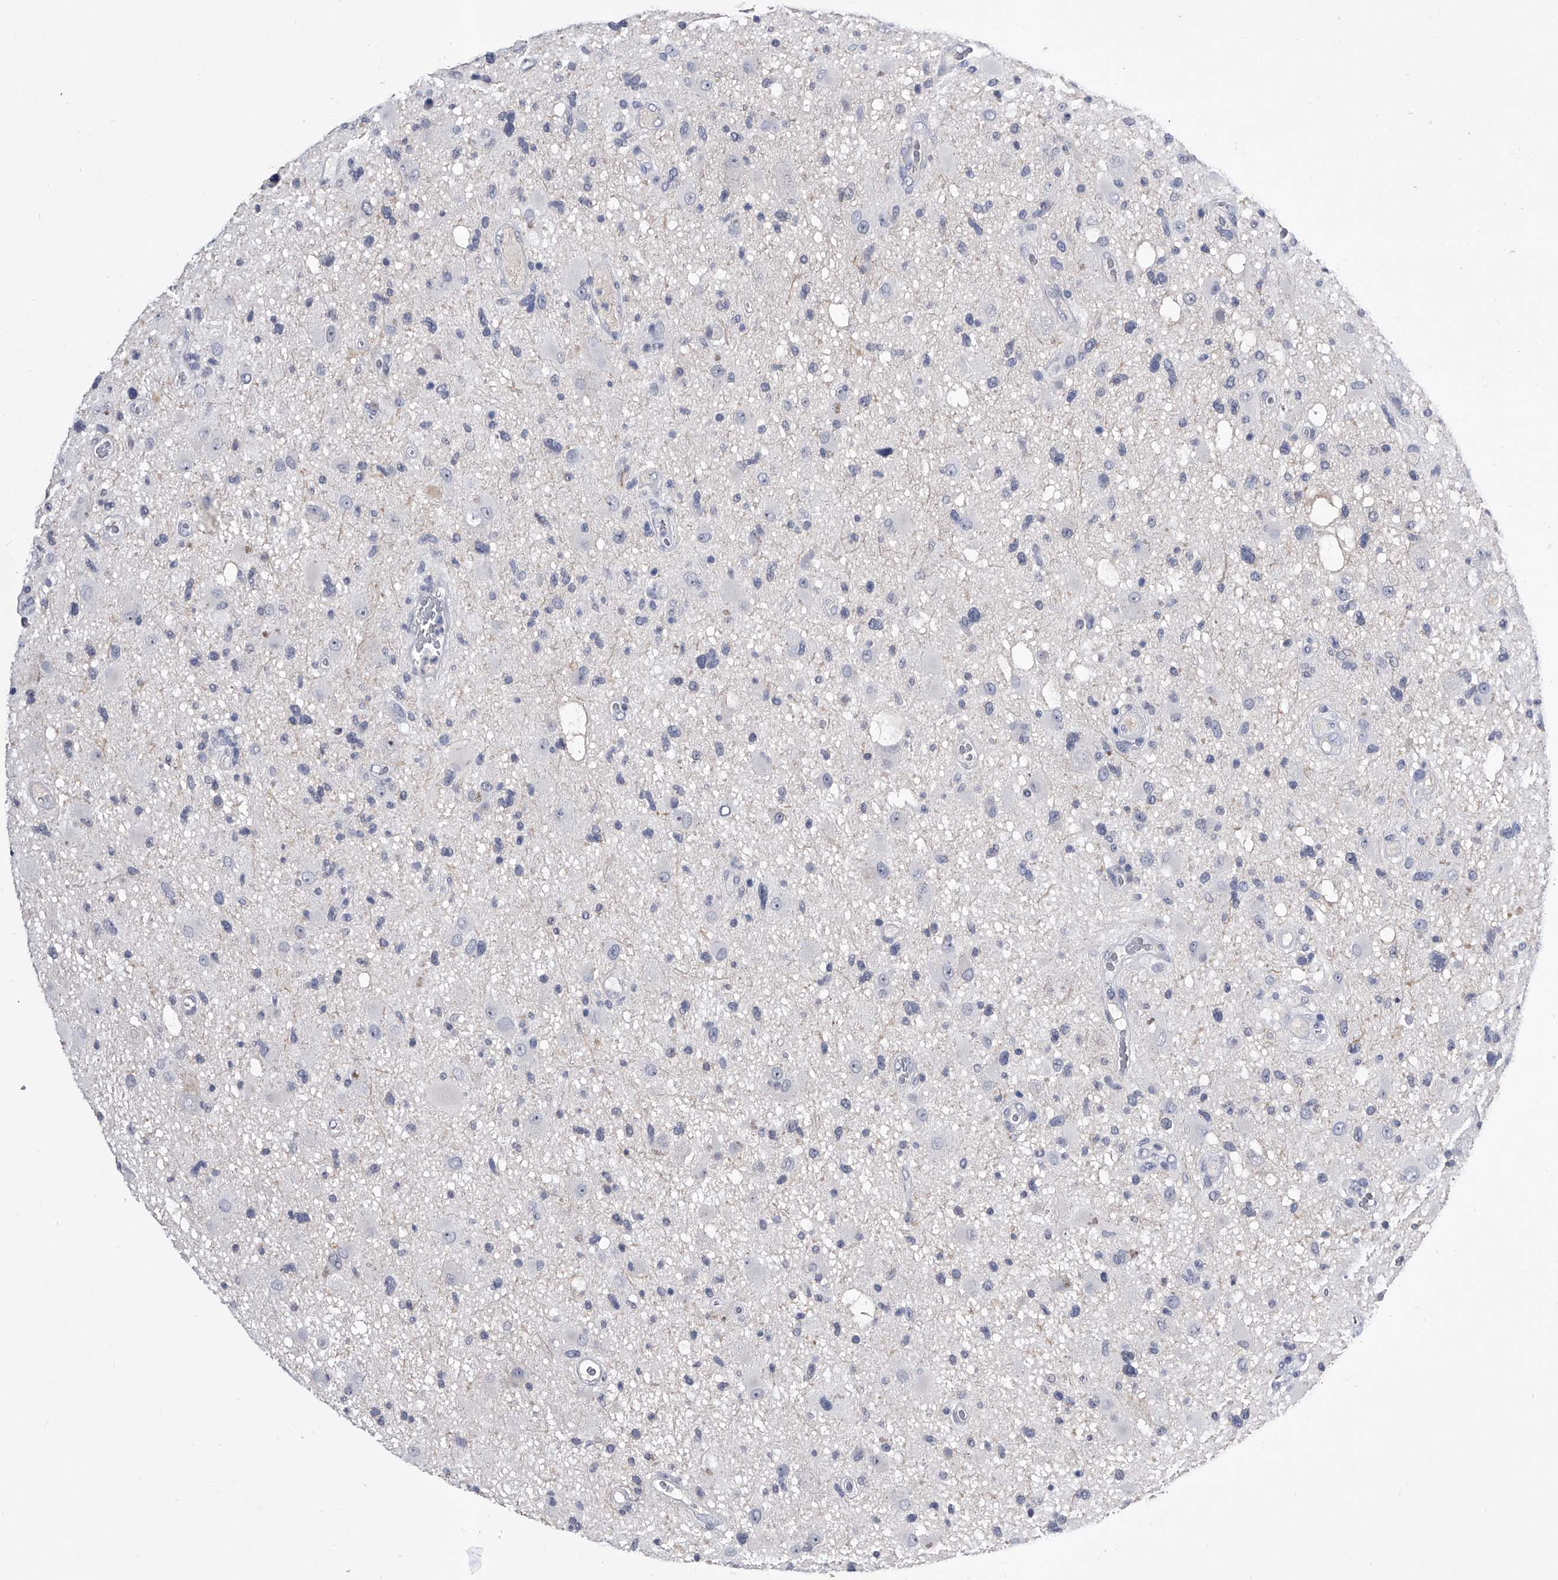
{"staining": {"intensity": "negative", "quantity": "none", "location": "none"}, "tissue": "glioma", "cell_type": "Tumor cells", "image_type": "cancer", "snomed": [{"axis": "morphology", "description": "Glioma, malignant, High grade"}, {"axis": "topography", "description": "Brain"}], "caption": "An image of malignant high-grade glioma stained for a protein displays no brown staining in tumor cells. (DAB (3,3'-diaminobenzidine) IHC, high magnification).", "gene": "CRISP2", "patient": {"sex": "male", "age": 33}}